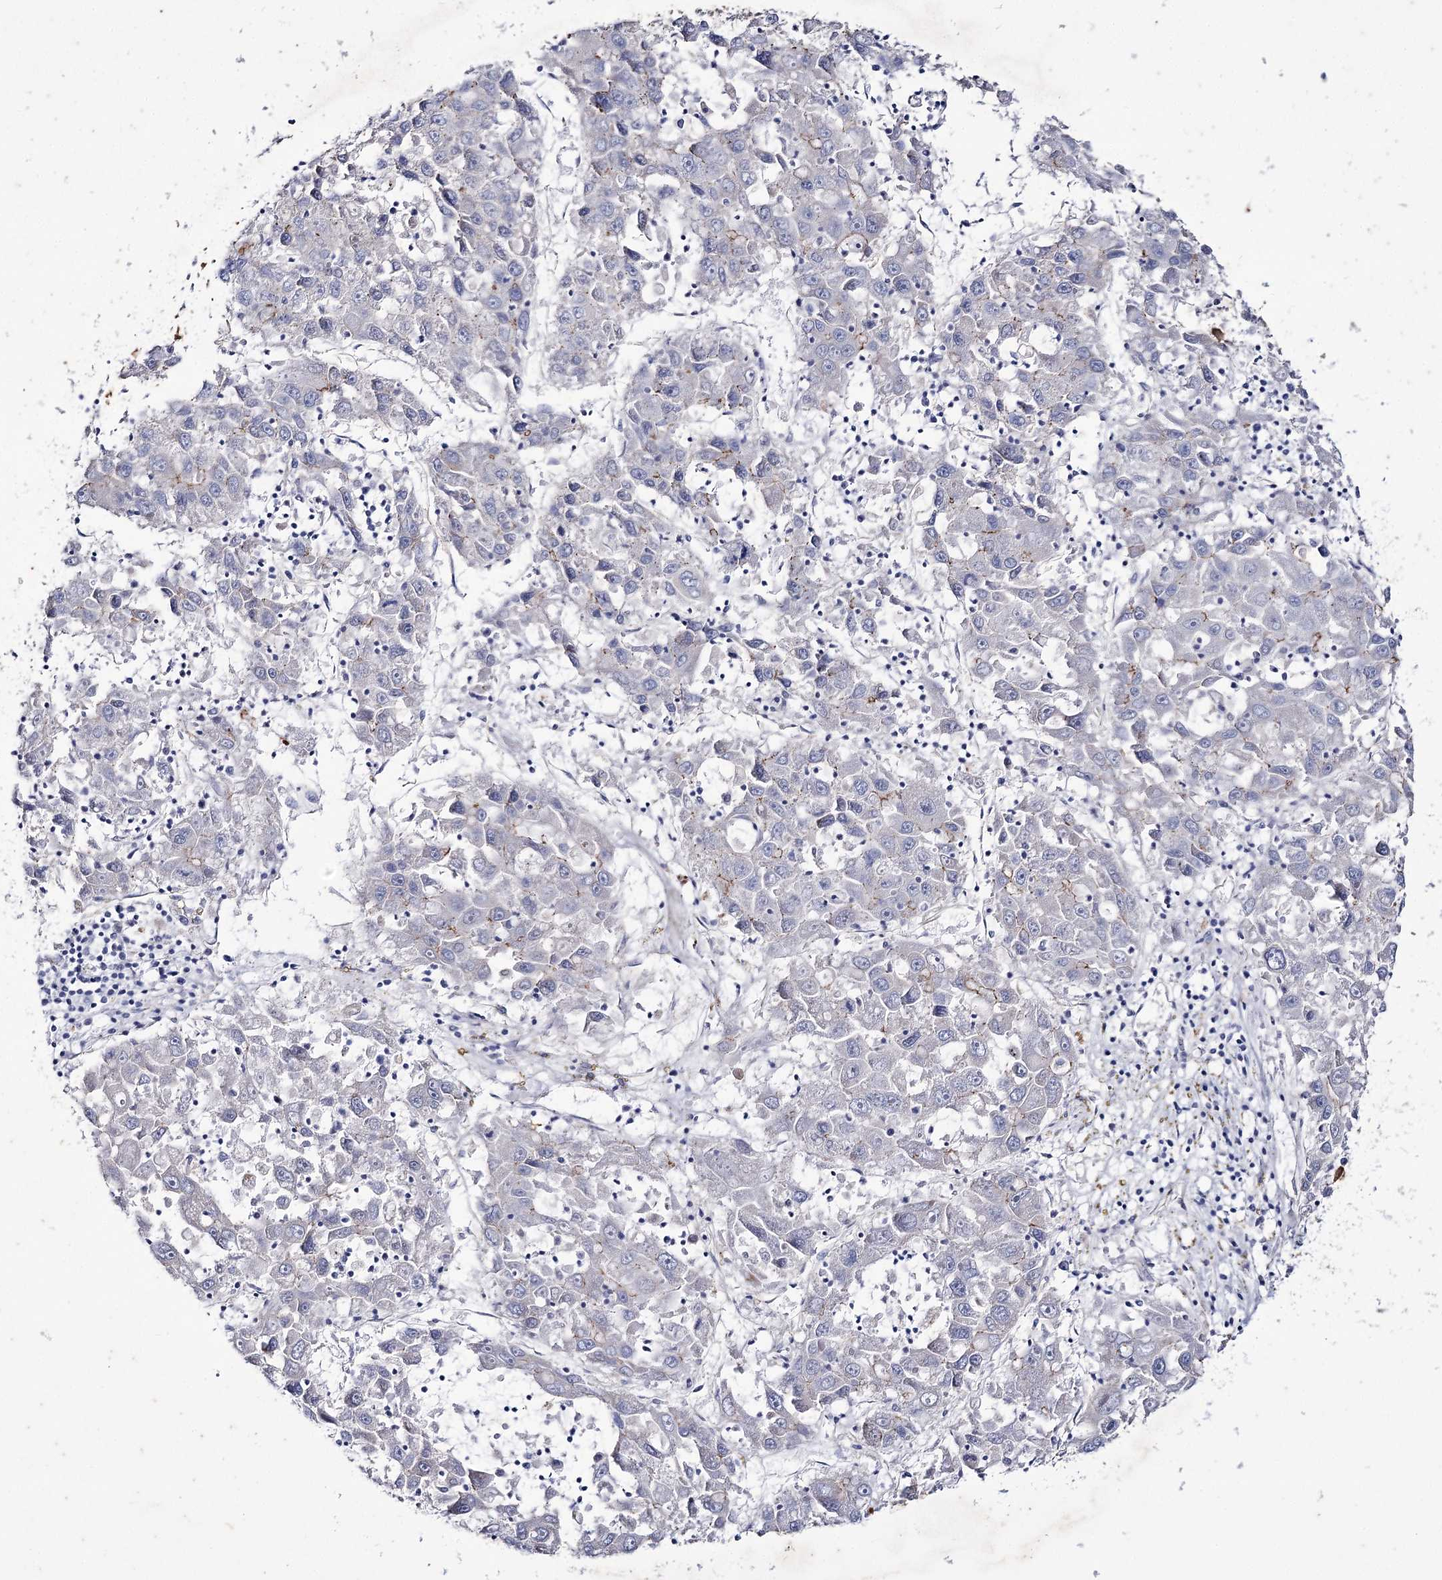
{"staining": {"intensity": "negative", "quantity": "none", "location": "none"}, "tissue": "liver cancer", "cell_type": "Tumor cells", "image_type": "cancer", "snomed": [{"axis": "morphology", "description": "Carcinoma, Hepatocellular, NOS"}, {"axis": "topography", "description": "Liver"}], "caption": "Tumor cells are negative for protein expression in human hepatocellular carcinoma (liver).", "gene": "LDLRAD3", "patient": {"sex": "male", "age": 49}}